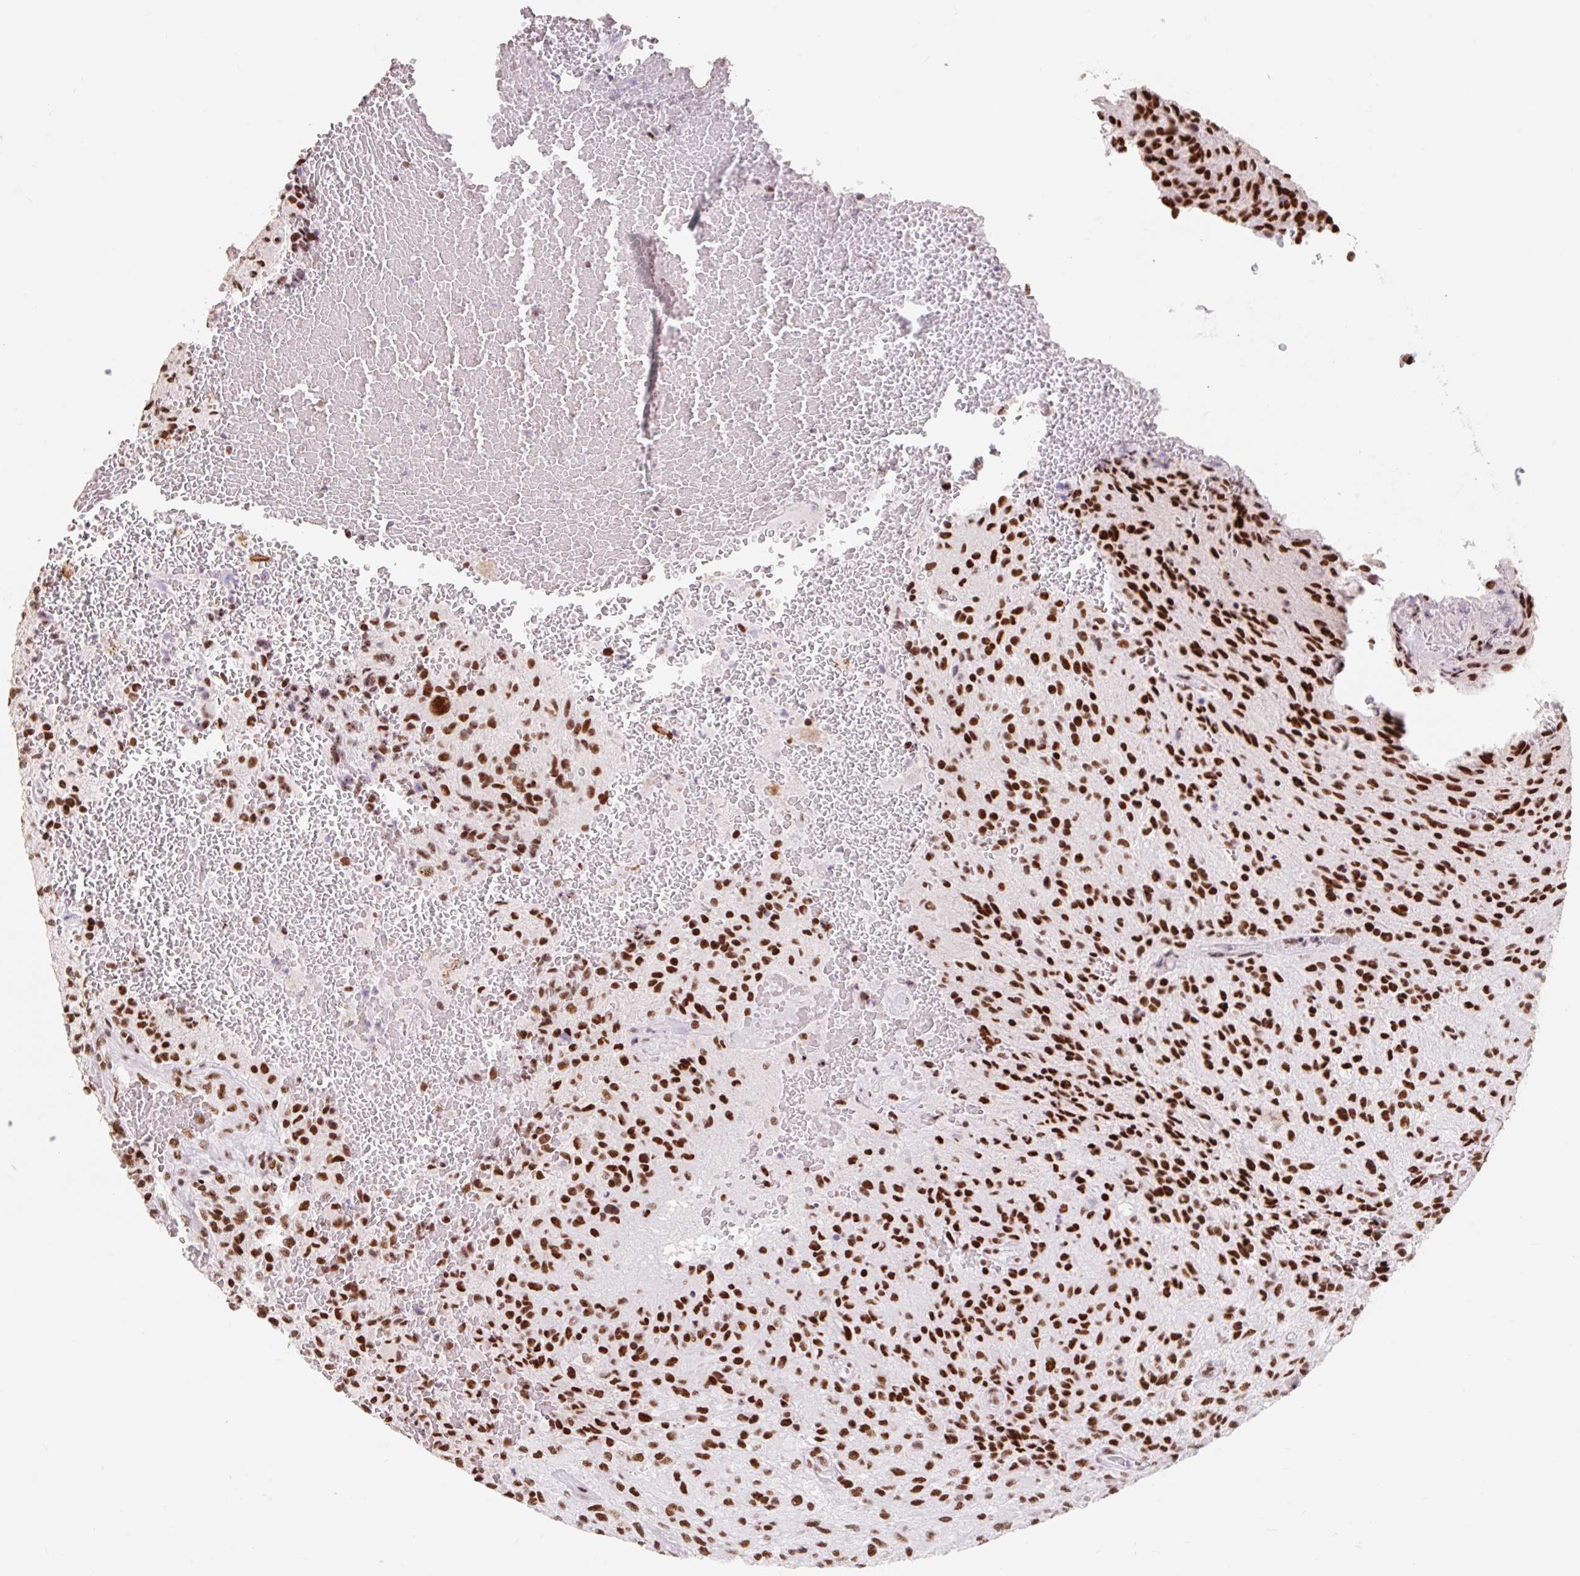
{"staining": {"intensity": "strong", "quantity": ">75%", "location": "nuclear"}, "tissue": "glioma", "cell_type": "Tumor cells", "image_type": "cancer", "snomed": [{"axis": "morphology", "description": "Normal tissue, NOS"}, {"axis": "morphology", "description": "Glioma, malignant, High grade"}, {"axis": "topography", "description": "Cerebral cortex"}], "caption": "Brown immunohistochemical staining in human glioma shows strong nuclear expression in about >75% of tumor cells.", "gene": "SRSF10", "patient": {"sex": "male", "age": 56}}